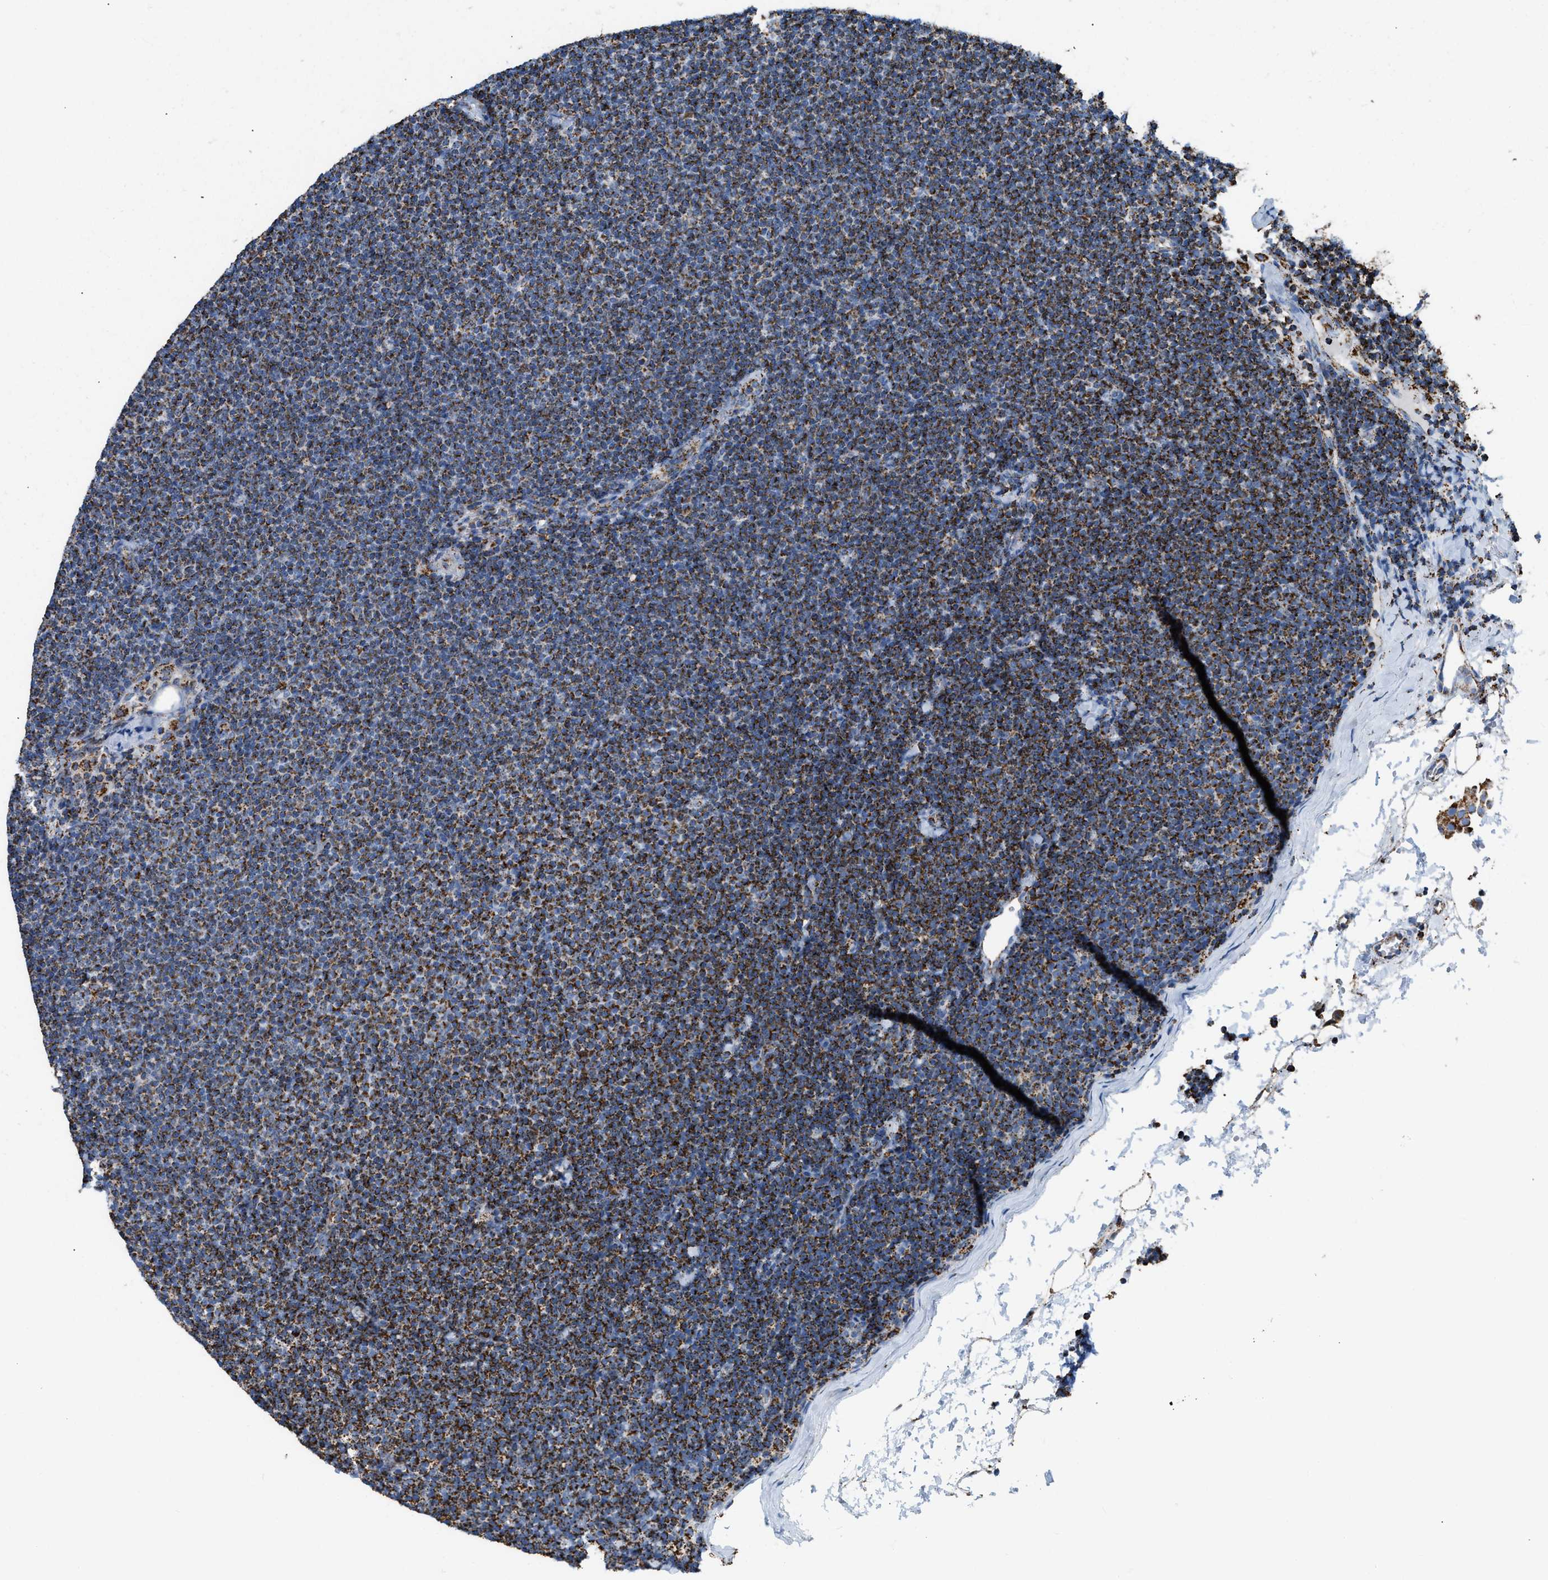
{"staining": {"intensity": "strong", "quantity": ">75%", "location": "cytoplasmic/membranous"}, "tissue": "lymphoma", "cell_type": "Tumor cells", "image_type": "cancer", "snomed": [{"axis": "morphology", "description": "Malignant lymphoma, non-Hodgkin's type, Low grade"}, {"axis": "topography", "description": "Lymph node"}], "caption": "Immunohistochemical staining of human low-grade malignant lymphoma, non-Hodgkin's type displays strong cytoplasmic/membranous protein staining in approximately >75% of tumor cells. The staining was performed using DAB, with brown indicating positive protein expression. Nuclei are stained blue with hematoxylin.", "gene": "ETFB", "patient": {"sex": "female", "age": 53}}